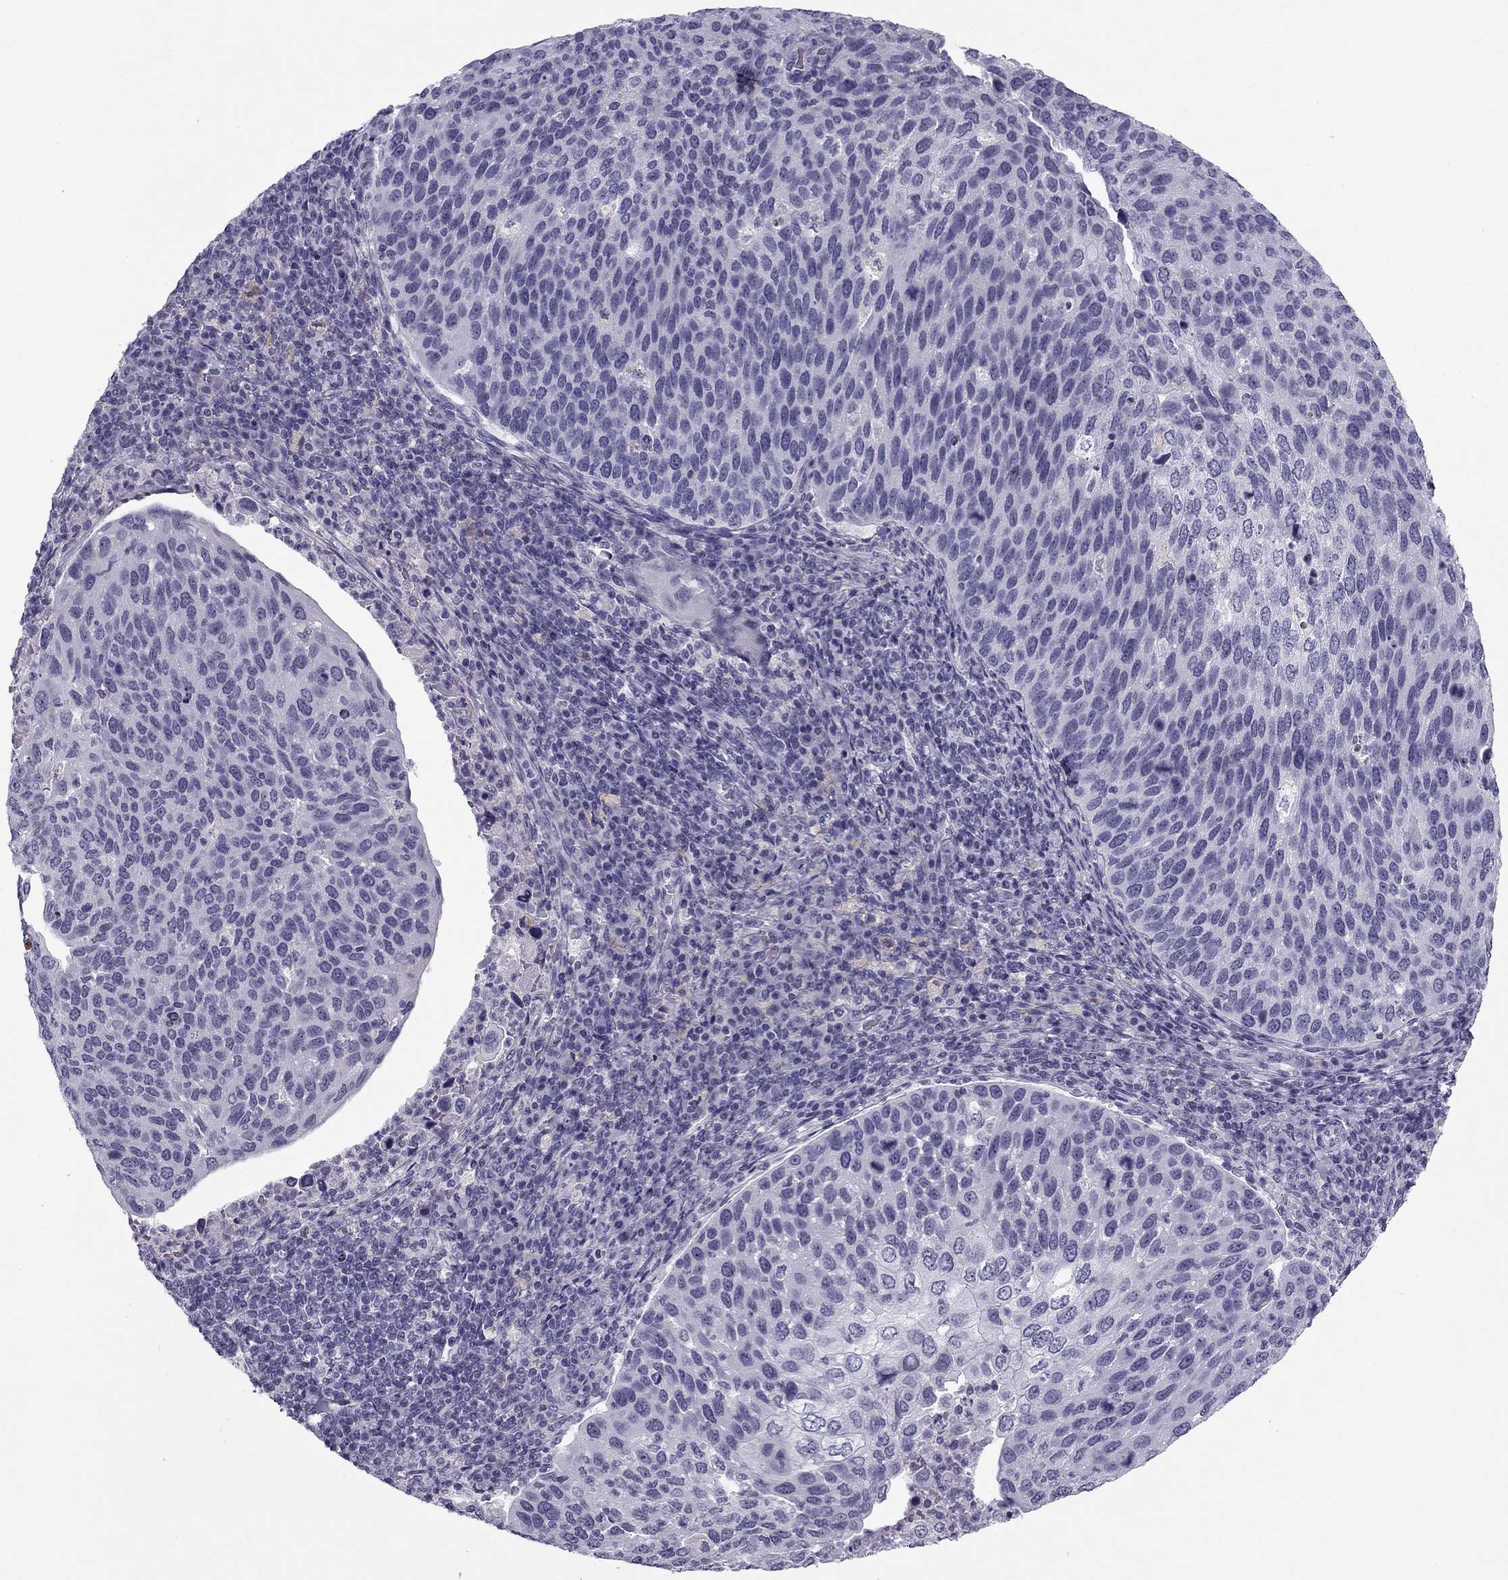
{"staining": {"intensity": "negative", "quantity": "none", "location": "none"}, "tissue": "cervical cancer", "cell_type": "Tumor cells", "image_type": "cancer", "snomed": [{"axis": "morphology", "description": "Squamous cell carcinoma, NOS"}, {"axis": "topography", "description": "Cervix"}], "caption": "A photomicrograph of human cervical cancer (squamous cell carcinoma) is negative for staining in tumor cells.", "gene": "MC5R", "patient": {"sex": "female", "age": 54}}